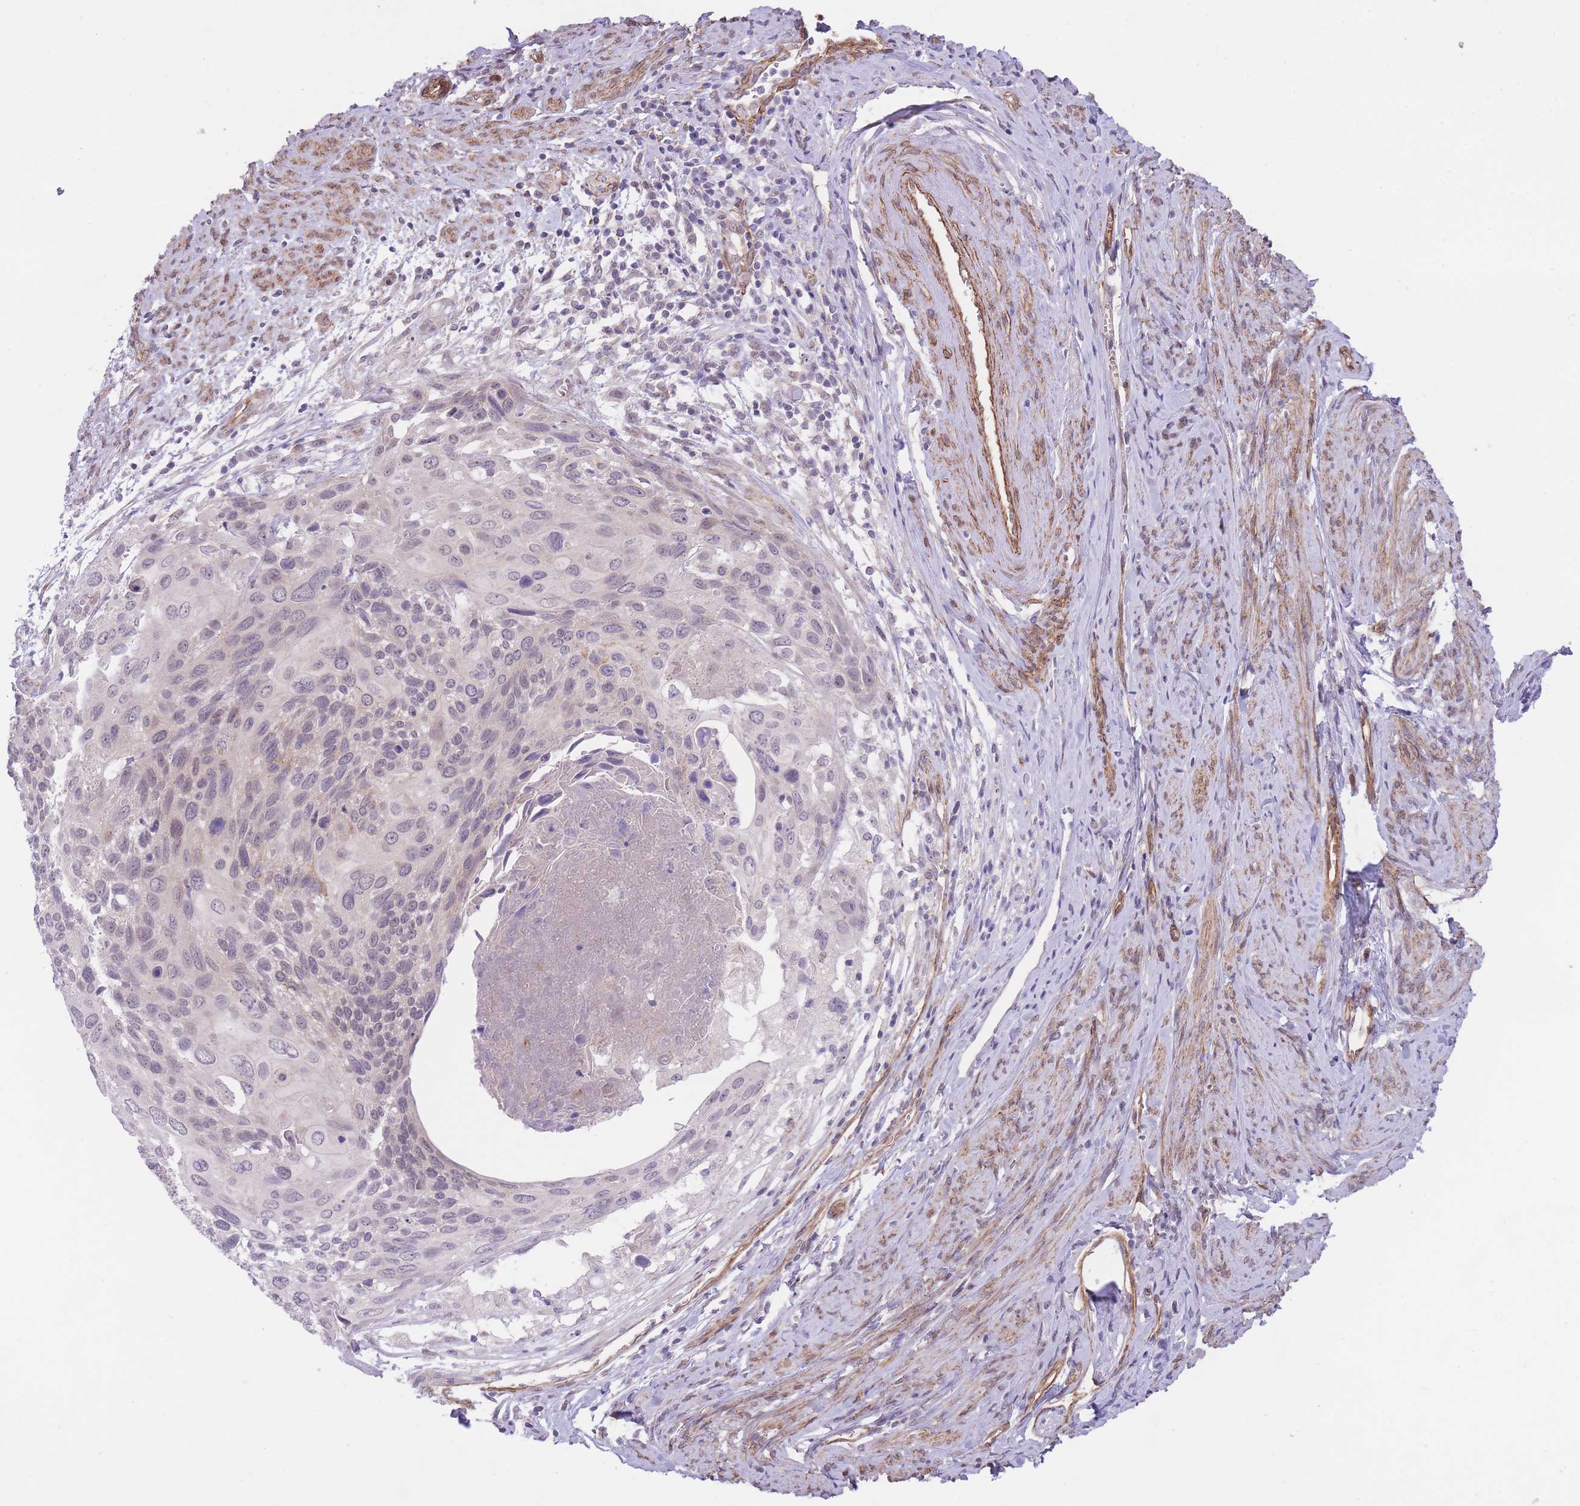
{"staining": {"intensity": "weak", "quantity": "25%-75%", "location": "nuclear"}, "tissue": "cervical cancer", "cell_type": "Tumor cells", "image_type": "cancer", "snomed": [{"axis": "morphology", "description": "Squamous cell carcinoma, NOS"}, {"axis": "topography", "description": "Cervix"}], "caption": "The immunohistochemical stain highlights weak nuclear staining in tumor cells of squamous cell carcinoma (cervical) tissue. (DAB (3,3'-diaminobenzidine) IHC with brightfield microscopy, high magnification).", "gene": "QTRT1", "patient": {"sex": "female", "age": 80}}